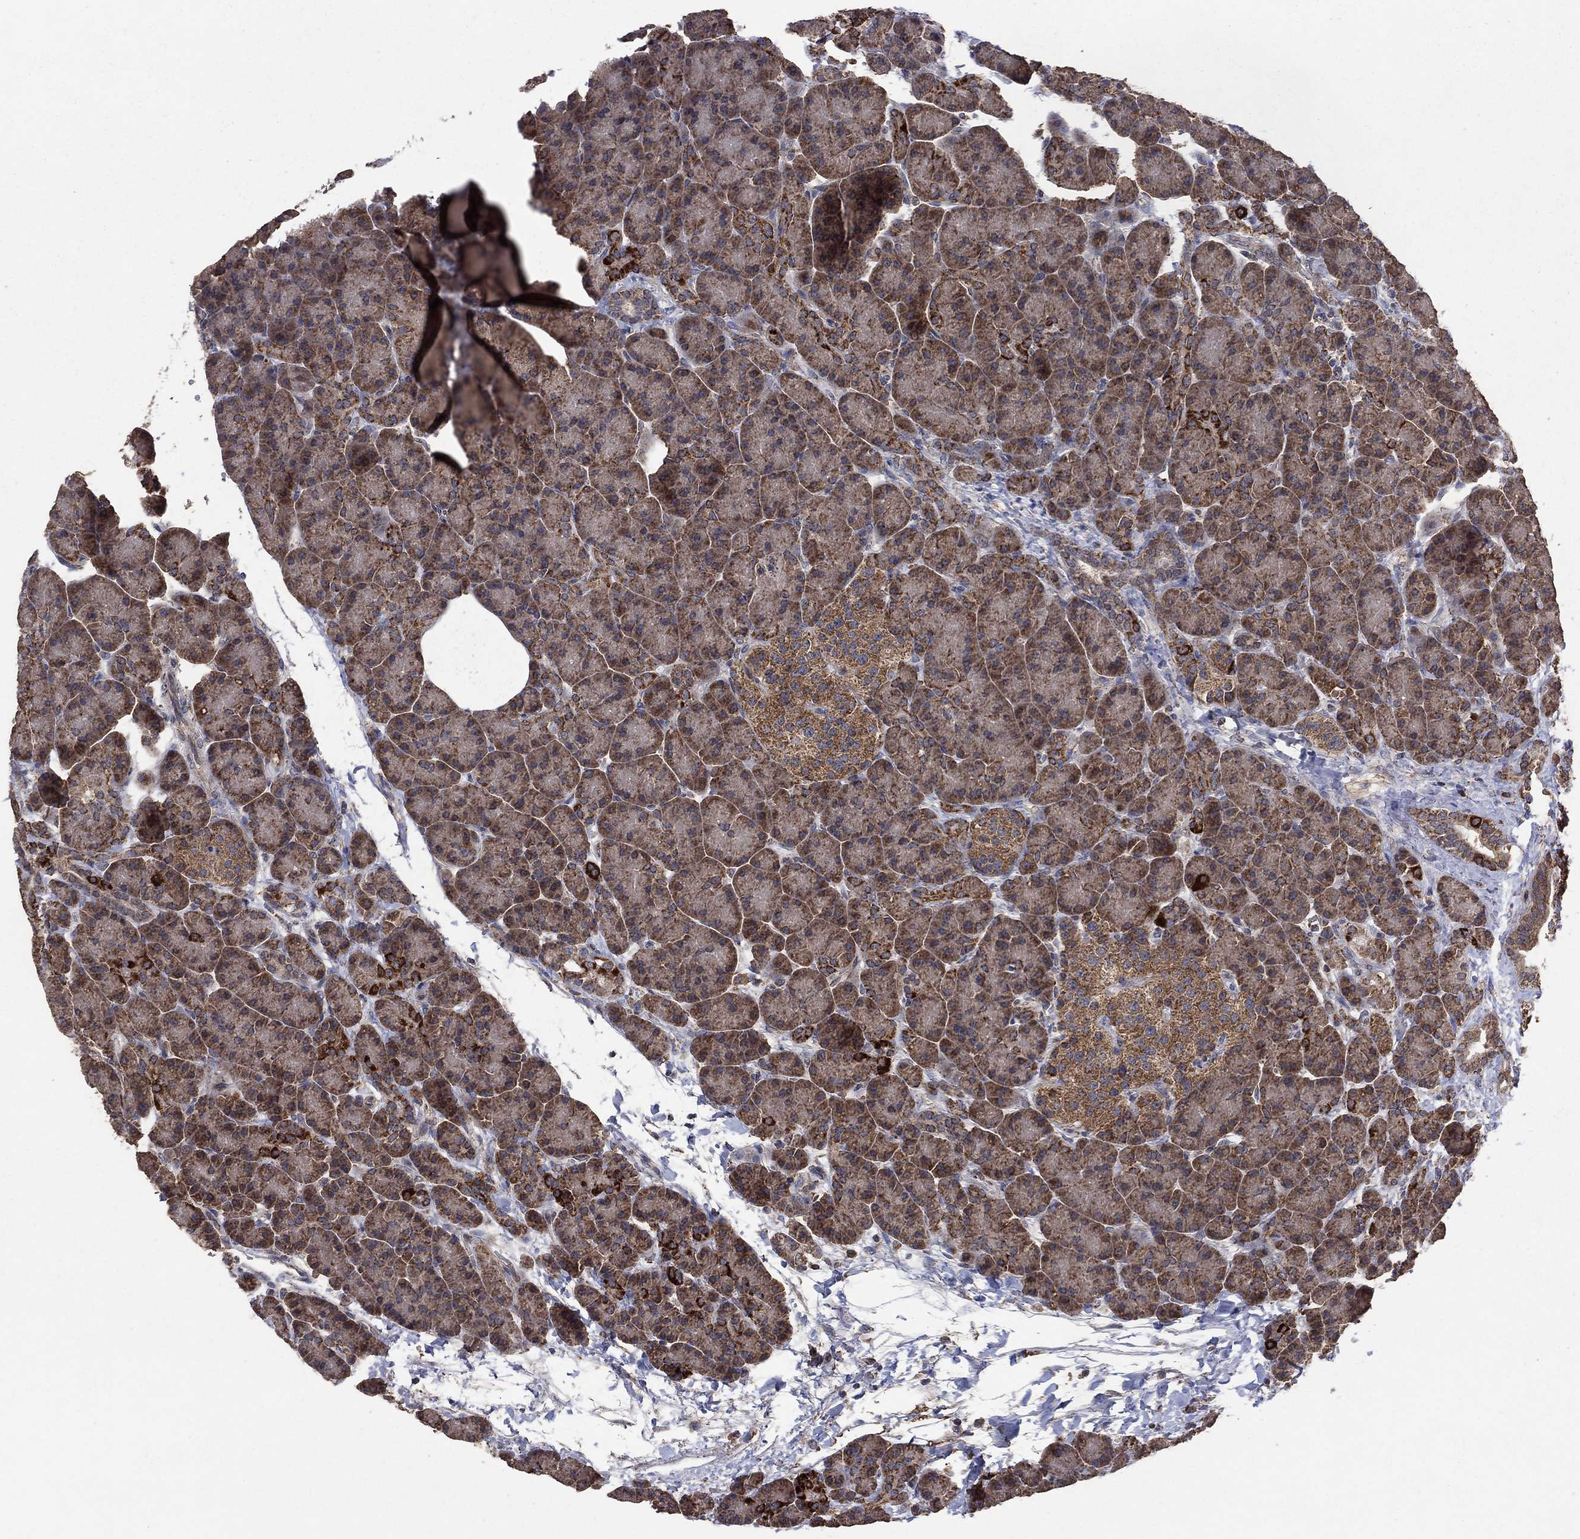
{"staining": {"intensity": "strong", "quantity": "25%-75%", "location": "cytoplasmic/membranous"}, "tissue": "pancreas", "cell_type": "Exocrine glandular cells", "image_type": "normal", "snomed": [{"axis": "morphology", "description": "Normal tissue, NOS"}, {"axis": "topography", "description": "Pancreas"}], "caption": "Unremarkable pancreas was stained to show a protein in brown. There is high levels of strong cytoplasmic/membranous staining in about 25%-75% of exocrine glandular cells.", "gene": "DPH1", "patient": {"sex": "female", "age": 63}}